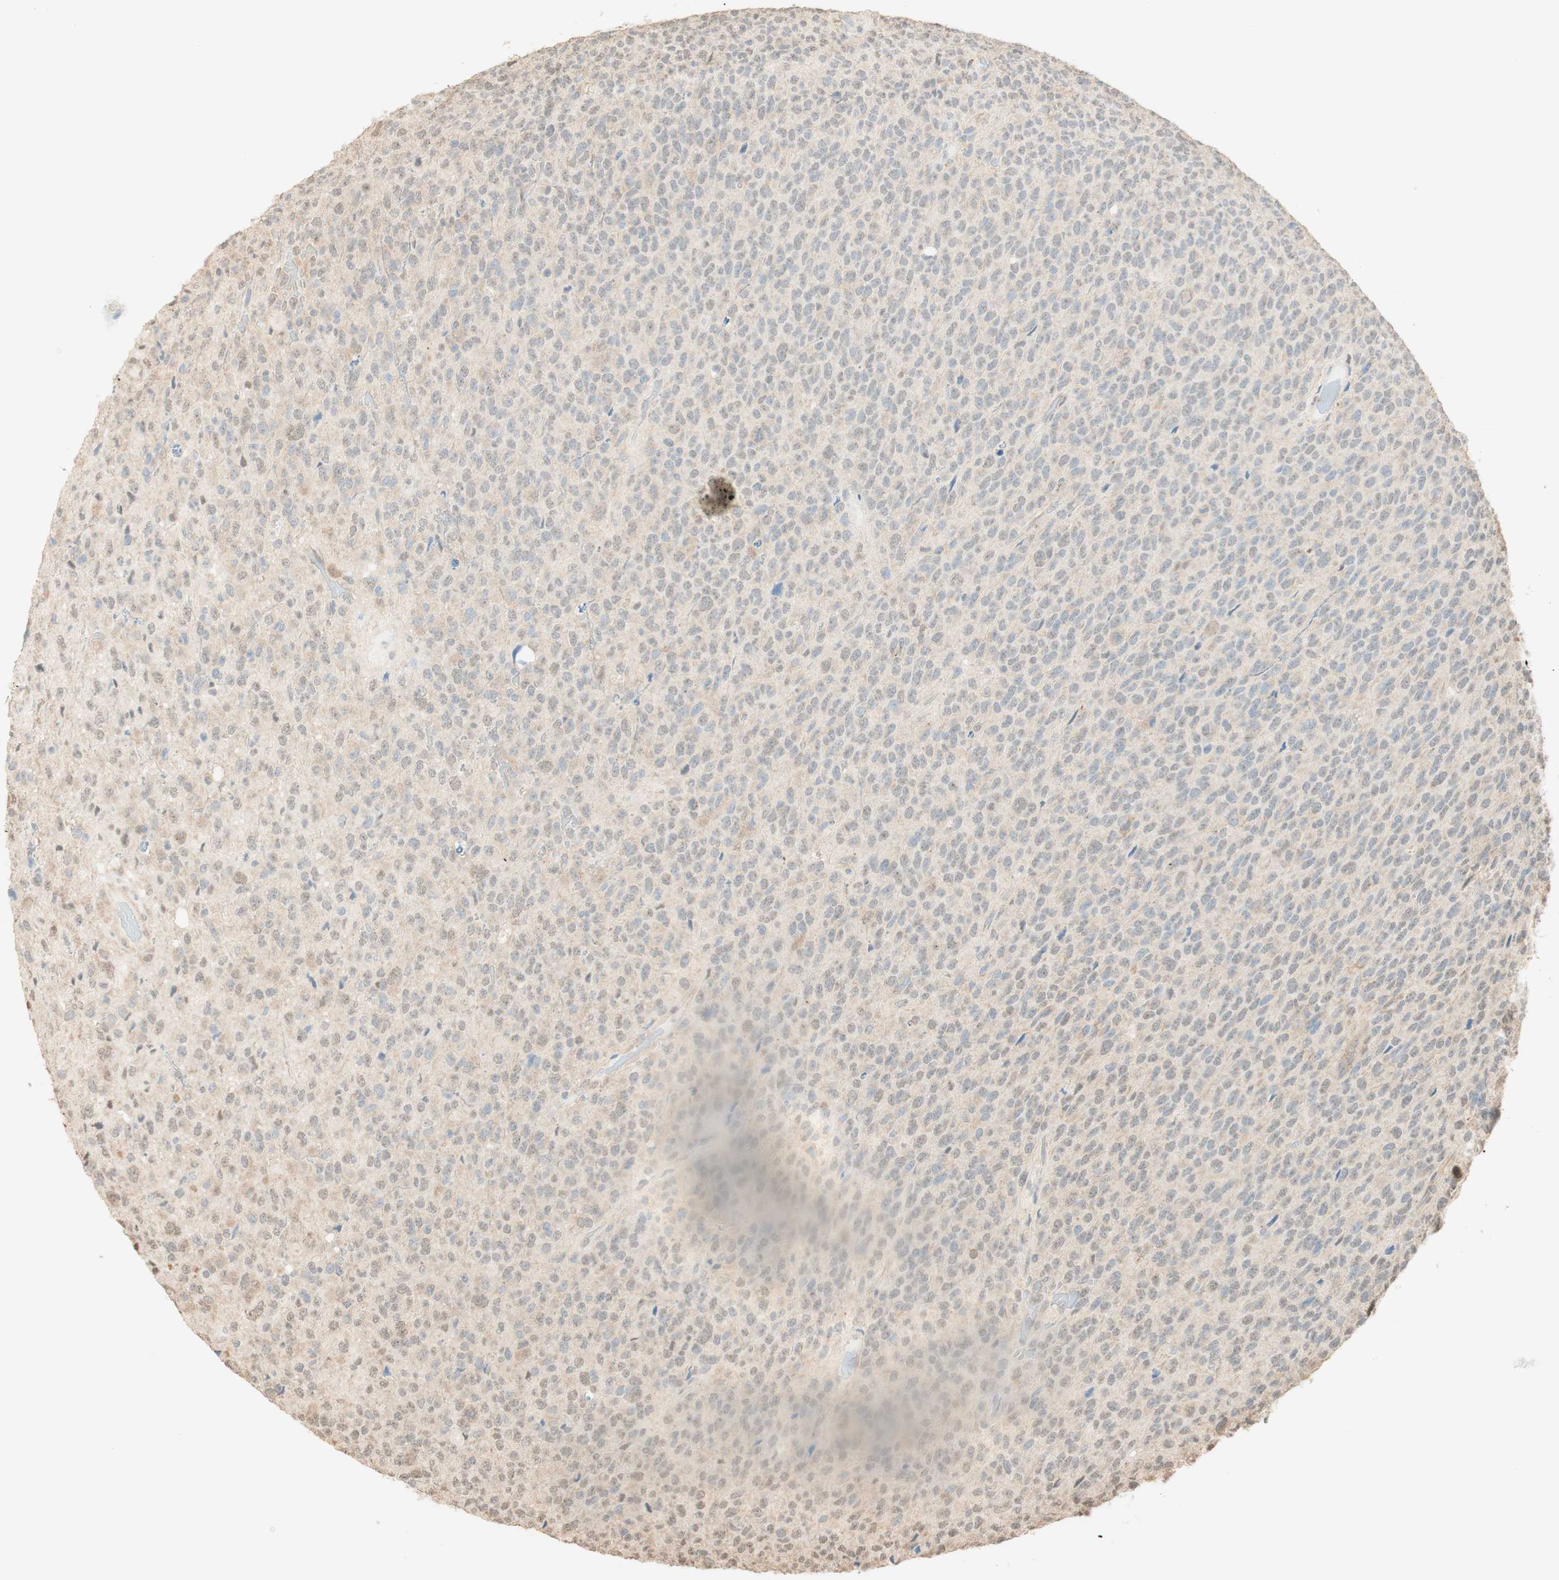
{"staining": {"intensity": "weak", "quantity": "<25%", "location": "cytoplasmic/membranous"}, "tissue": "glioma", "cell_type": "Tumor cells", "image_type": "cancer", "snomed": [{"axis": "morphology", "description": "Glioma, malignant, High grade"}, {"axis": "topography", "description": "pancreas cauda"}], "caption": "DAB (3,3'-diaminobenzidine) immunohistochemical staining of malignant high-grade glioma exhibits no significant positivity in tumor cells.", "gene": "SPINT2", "patient": {"sex": "male", "age": 60}}